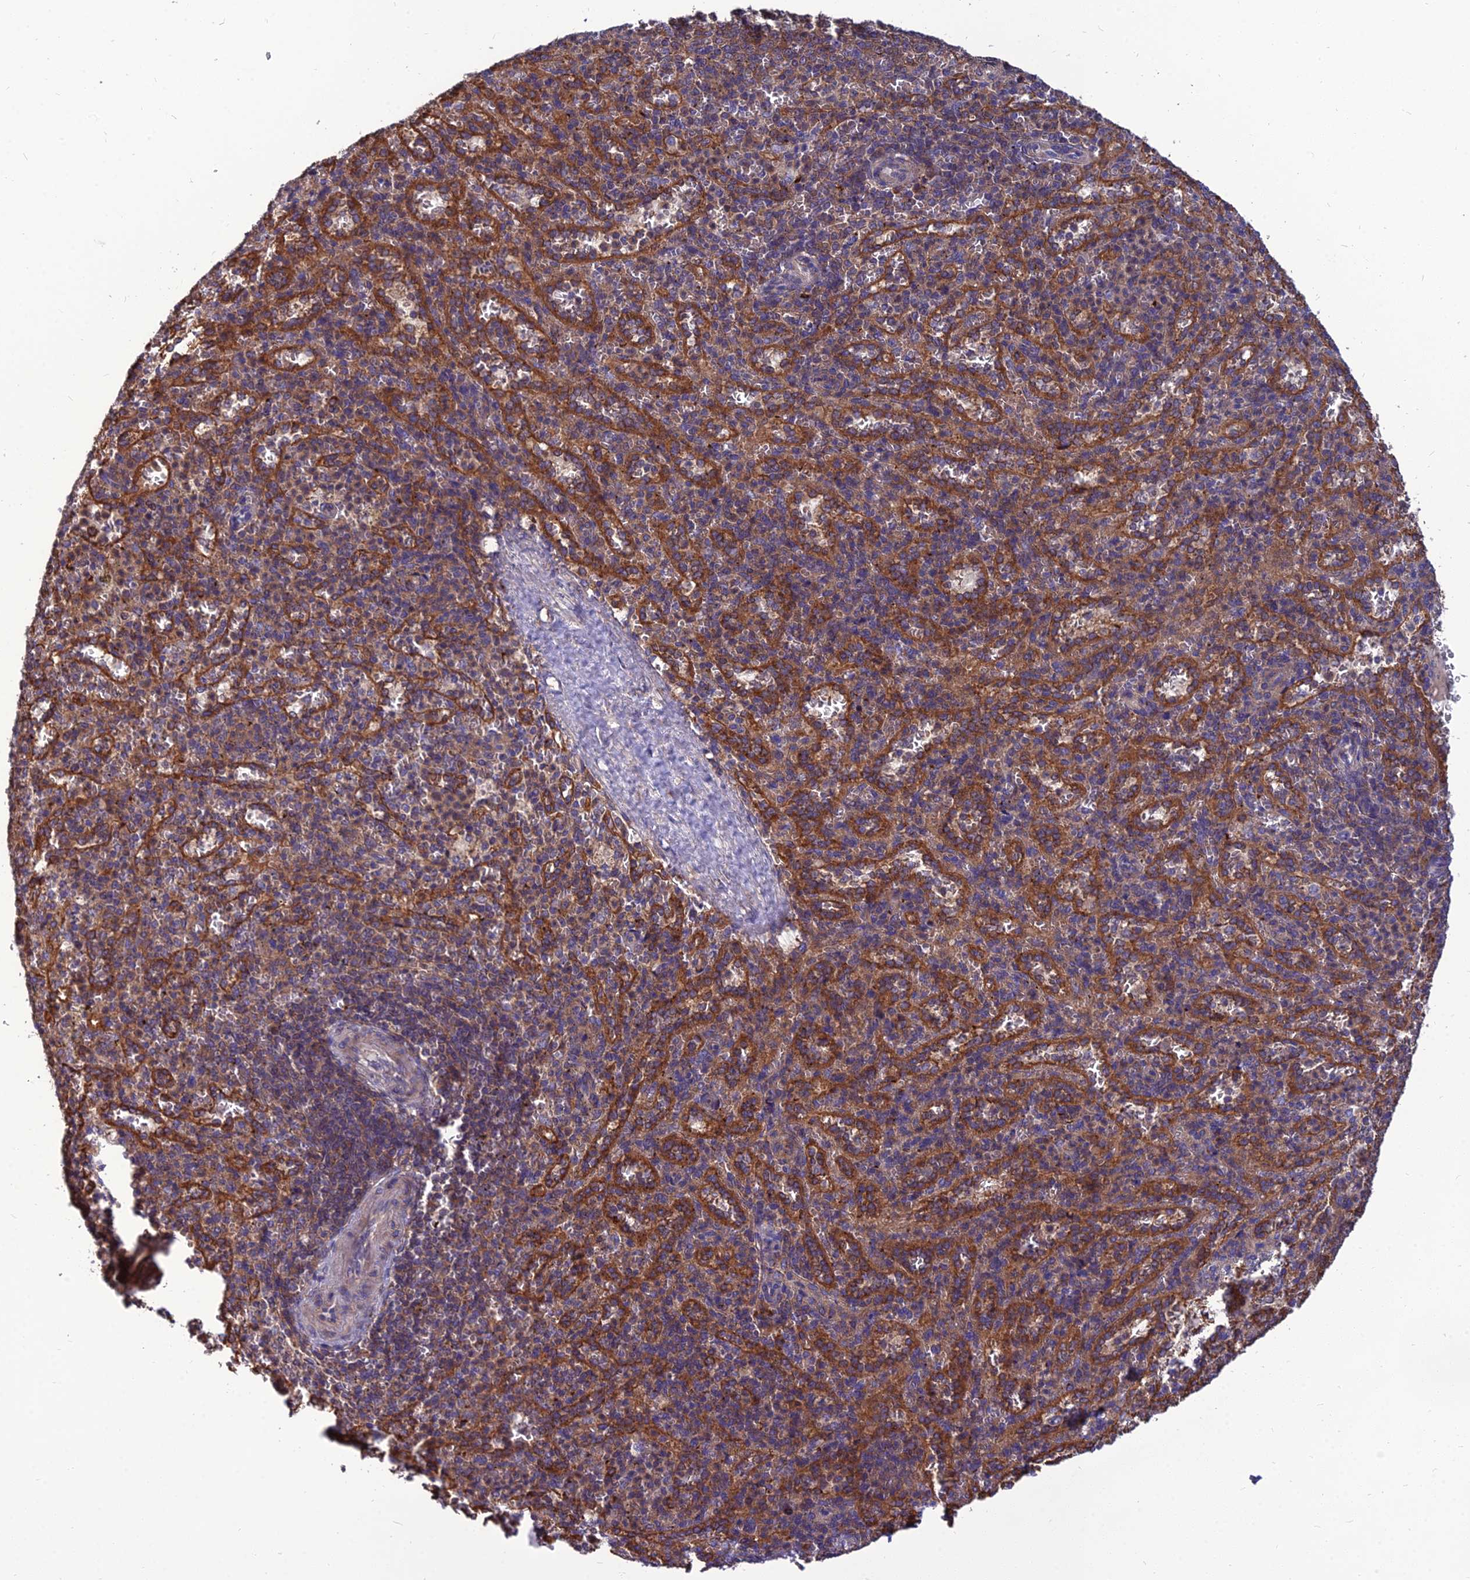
{"staining": {"intensity": "weak", "quantity": "<25%", "location": "cytoplasmic/membranous"}, "tissue": "spleen", "cell_type": "Cells in red pulp", "image_type": "normal", "snomed": [{"axis": "morphology", "description": "Normal tissue, NOS"}, {"axis": "topography", "description": "Spleen"}], "caption": "Immunohistochemical staining of normal spleen demonstrates no significant positivity in cells in red pulp.", "gene": "UMAD1", "patient": {"sex": "female", "age": 21}}